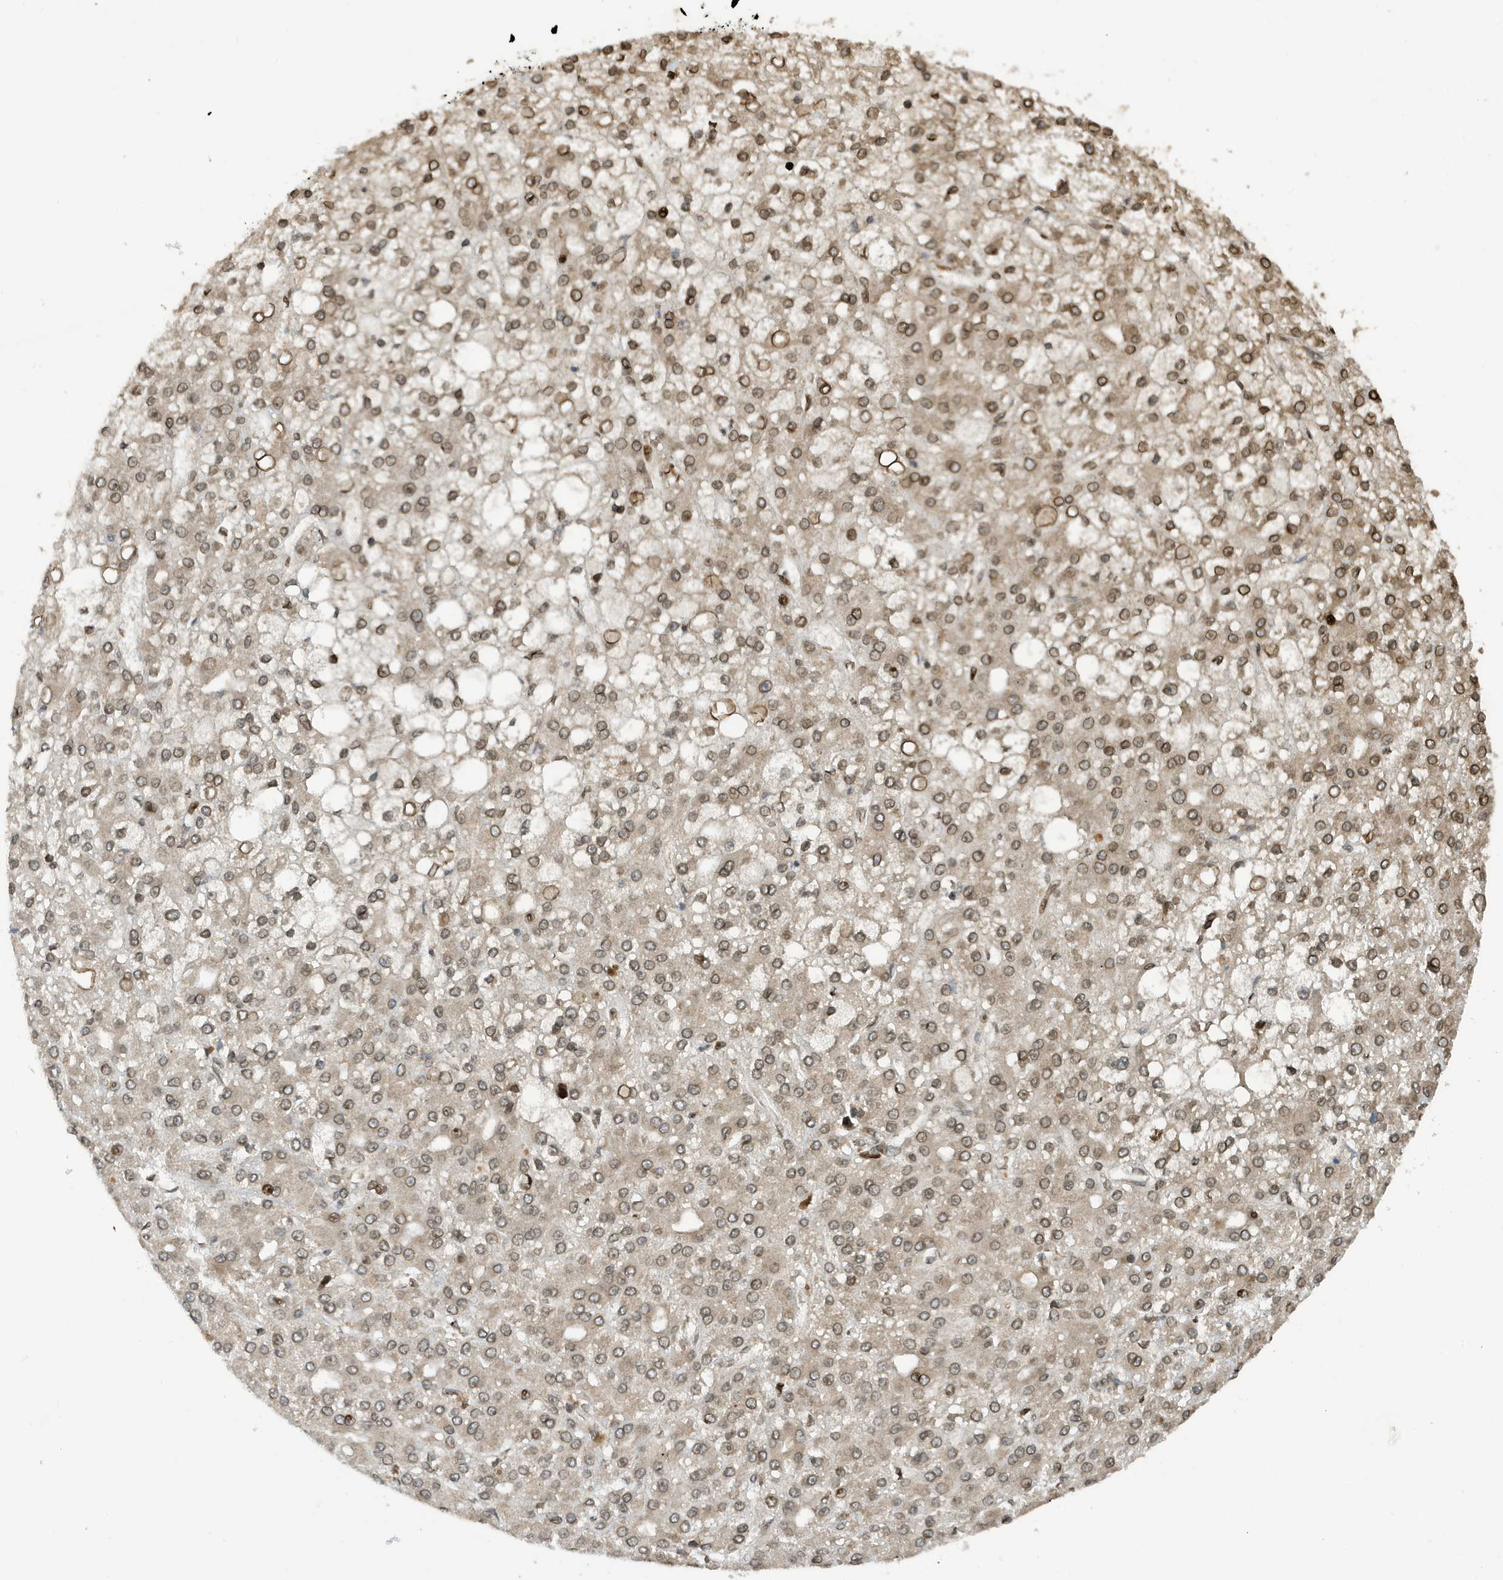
{"staining": {"intensity": "moderate", "quantity": ">75%", "location": "cytoplasmic/membranous,nuclear"}, "tissue": "liver cancer", "cell_type": "Tumor cells", "image_type": "cancer", "snomed": [{"axis": "morphology", "description": "Carcinoma, Hepatocellular, NOS"}, {"axis": "topography", "description": "Liver"}], "caption": "Liver hepatocellular carcinoma tissue reveals moderate cytoplasmic/membranous and nuclear positivity in approximately >75% of tumor cells, visualized by immunohistochemistry.", "gene": "DUSP18", "patient": {"sex": "male", "age": 67}}